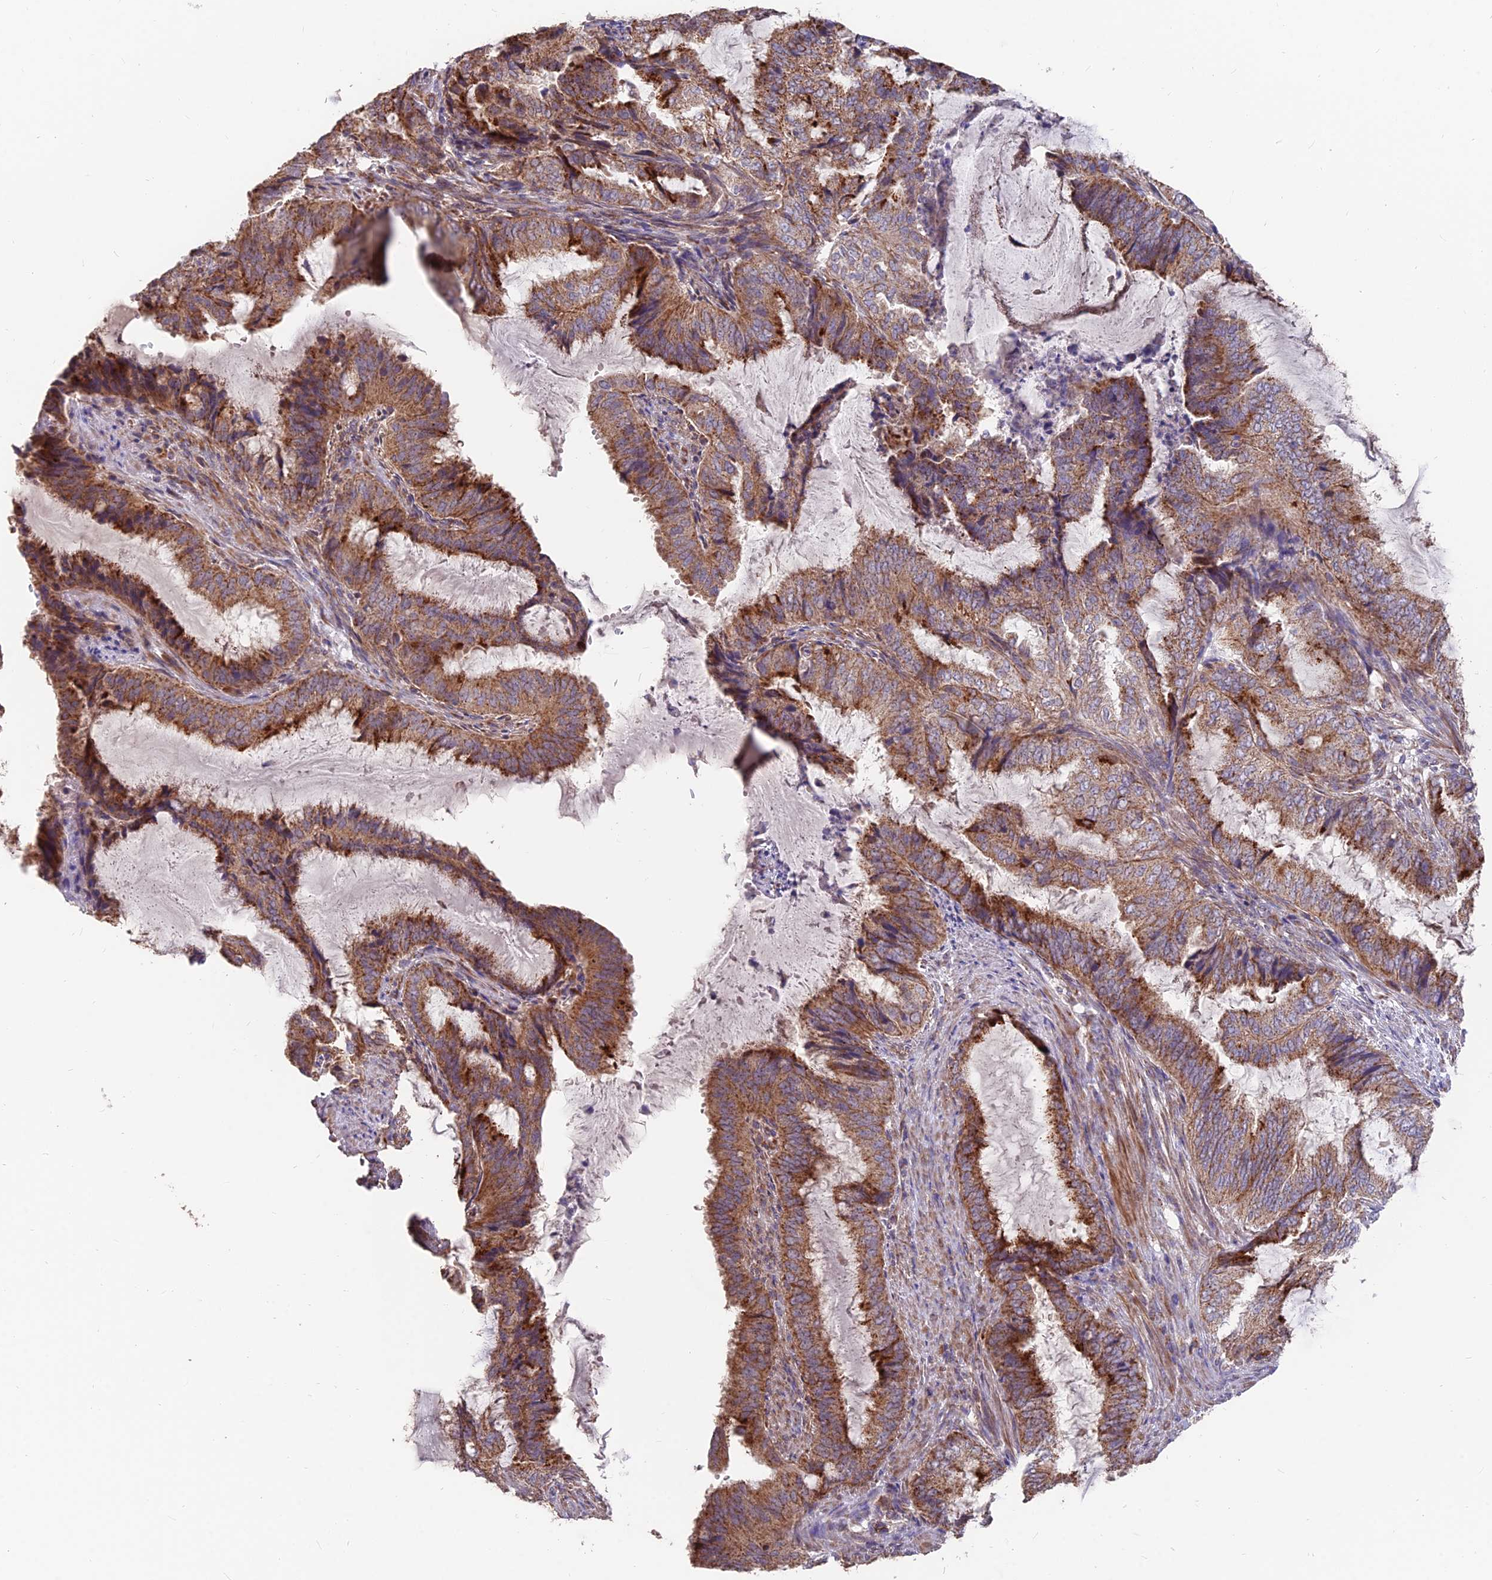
{"staining": {"intensity": "moderate", "quantity": ">75%", "location": "cytoplasmic/membranous"}, "tissue": "endometrial cancer", "cell_type": "Tumor cells", "image_type": "cancer", "snomed": [{"axis": "morphology", "description": "Adenocarcinoma, NOS"}, {"axis": "topography", "description": "Endometrium"}], "caption": "DAB (3,3'-diaminobenzidine) immunohistochemical staining of endometrial adenocarcinoma displays moderate cytoplasmic/membranous protein expression in about >75% of tumor cells. (DAB (3,3'-diaminobenzidine) = brown stain, brightfield microscopy at high magnification).", "gene": "IFT22", "patient": {"sex": "female", "age": 51}}